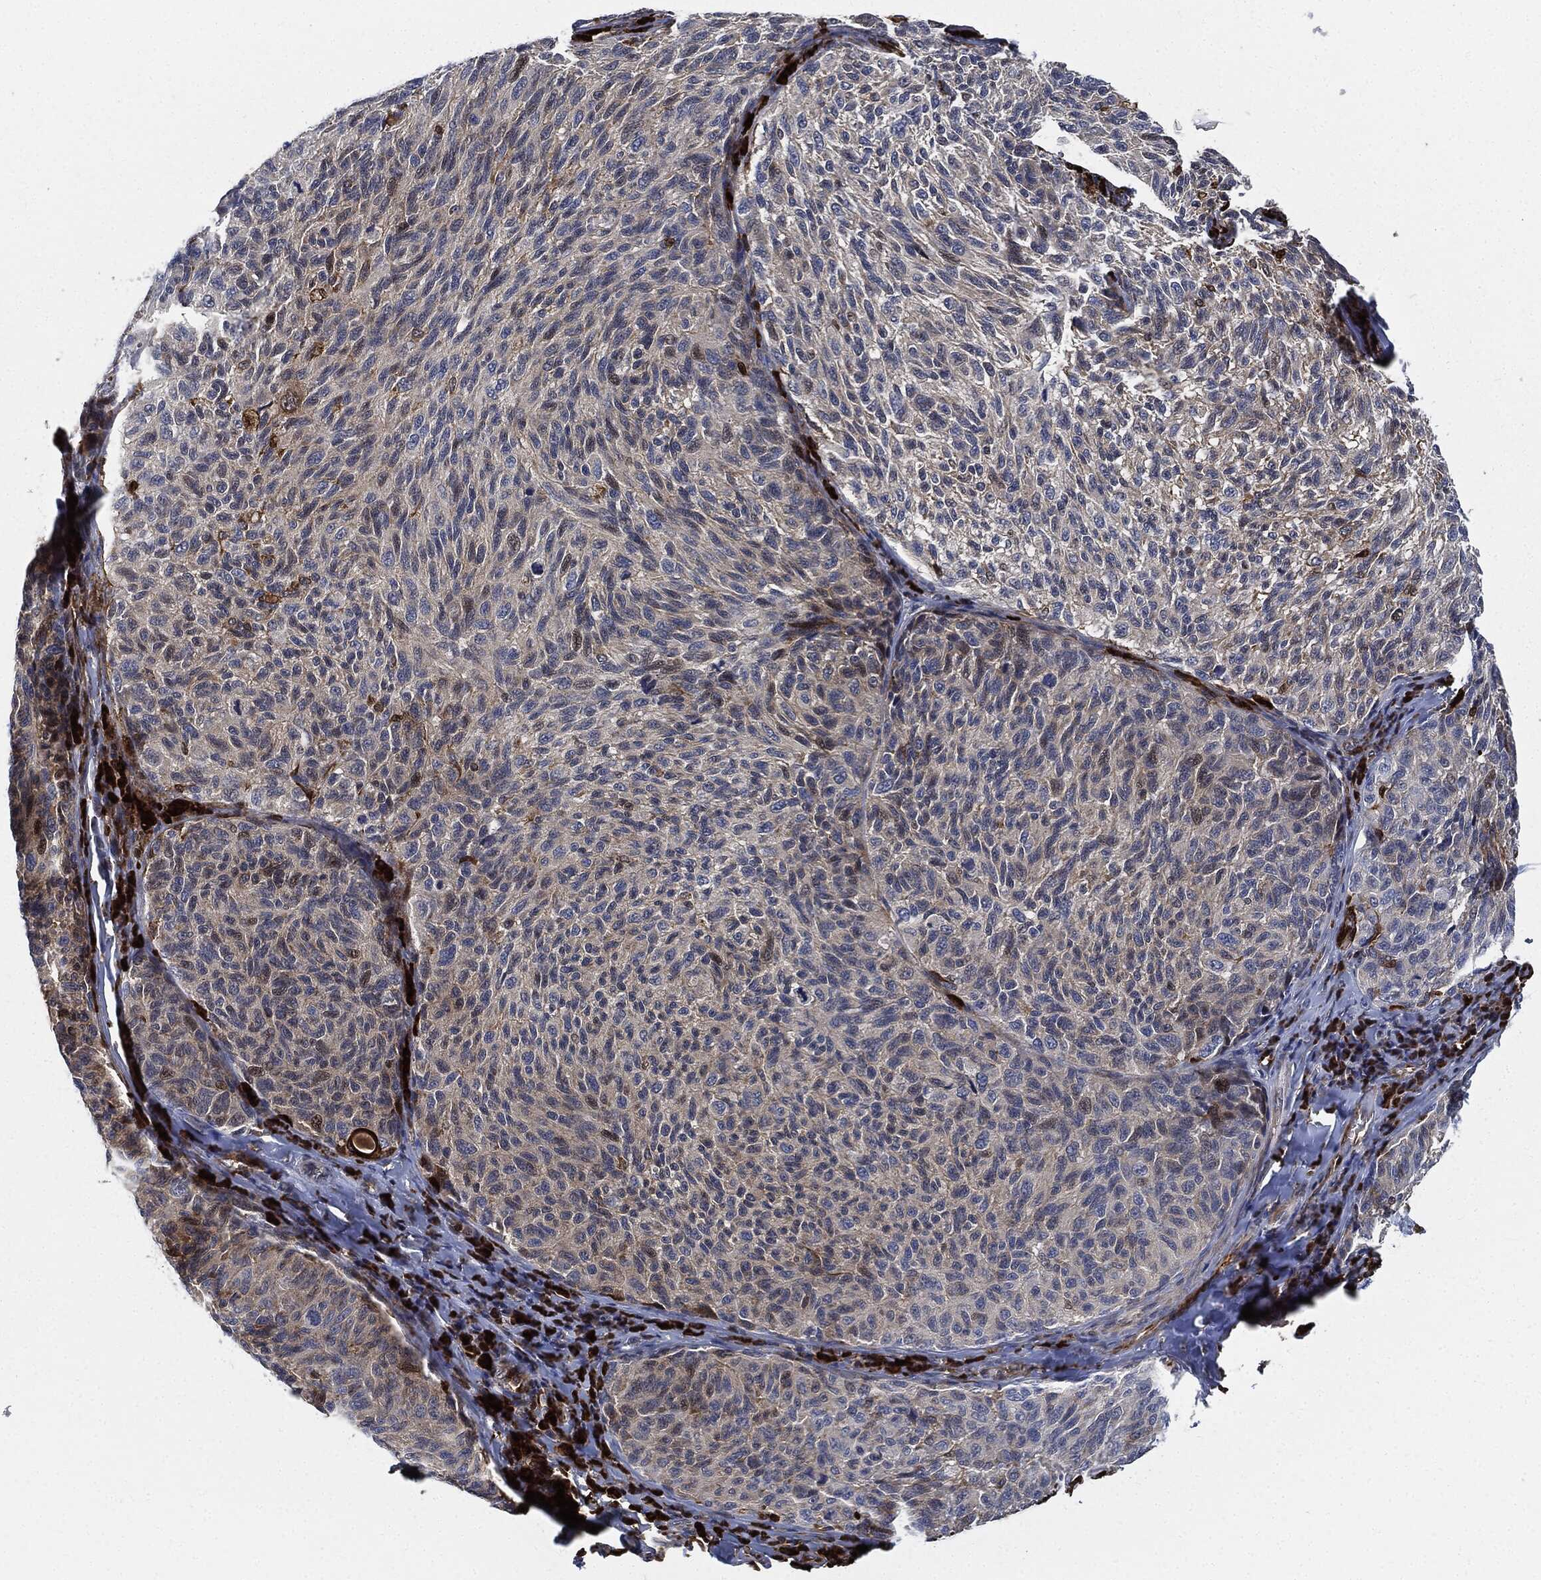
{"staining": {"intensity": "negative", "quantity": "none", "location": "none"}, "tissue": "melanoma", "cell_type": "Tumor cells", "image_type": "cancer", "snomed": [{"axis": "morphology", "description": "Malignant melanoma, NOS"}, {"axis": "topography", "description": "Skin"}], "caption": "Immunohistochemistry (IHC) photomicrograph of human malignant melanoma stained for a protein (brown), which reveals no positivity in tumor cells. Brightfield microscopy of immunohistochemistry (IHC) stained with DAB (brown) and hematoxylin (blue), captured at high magnification.", "gene": "PRDX2", "patient": {"sex": "female", "age": 73}}